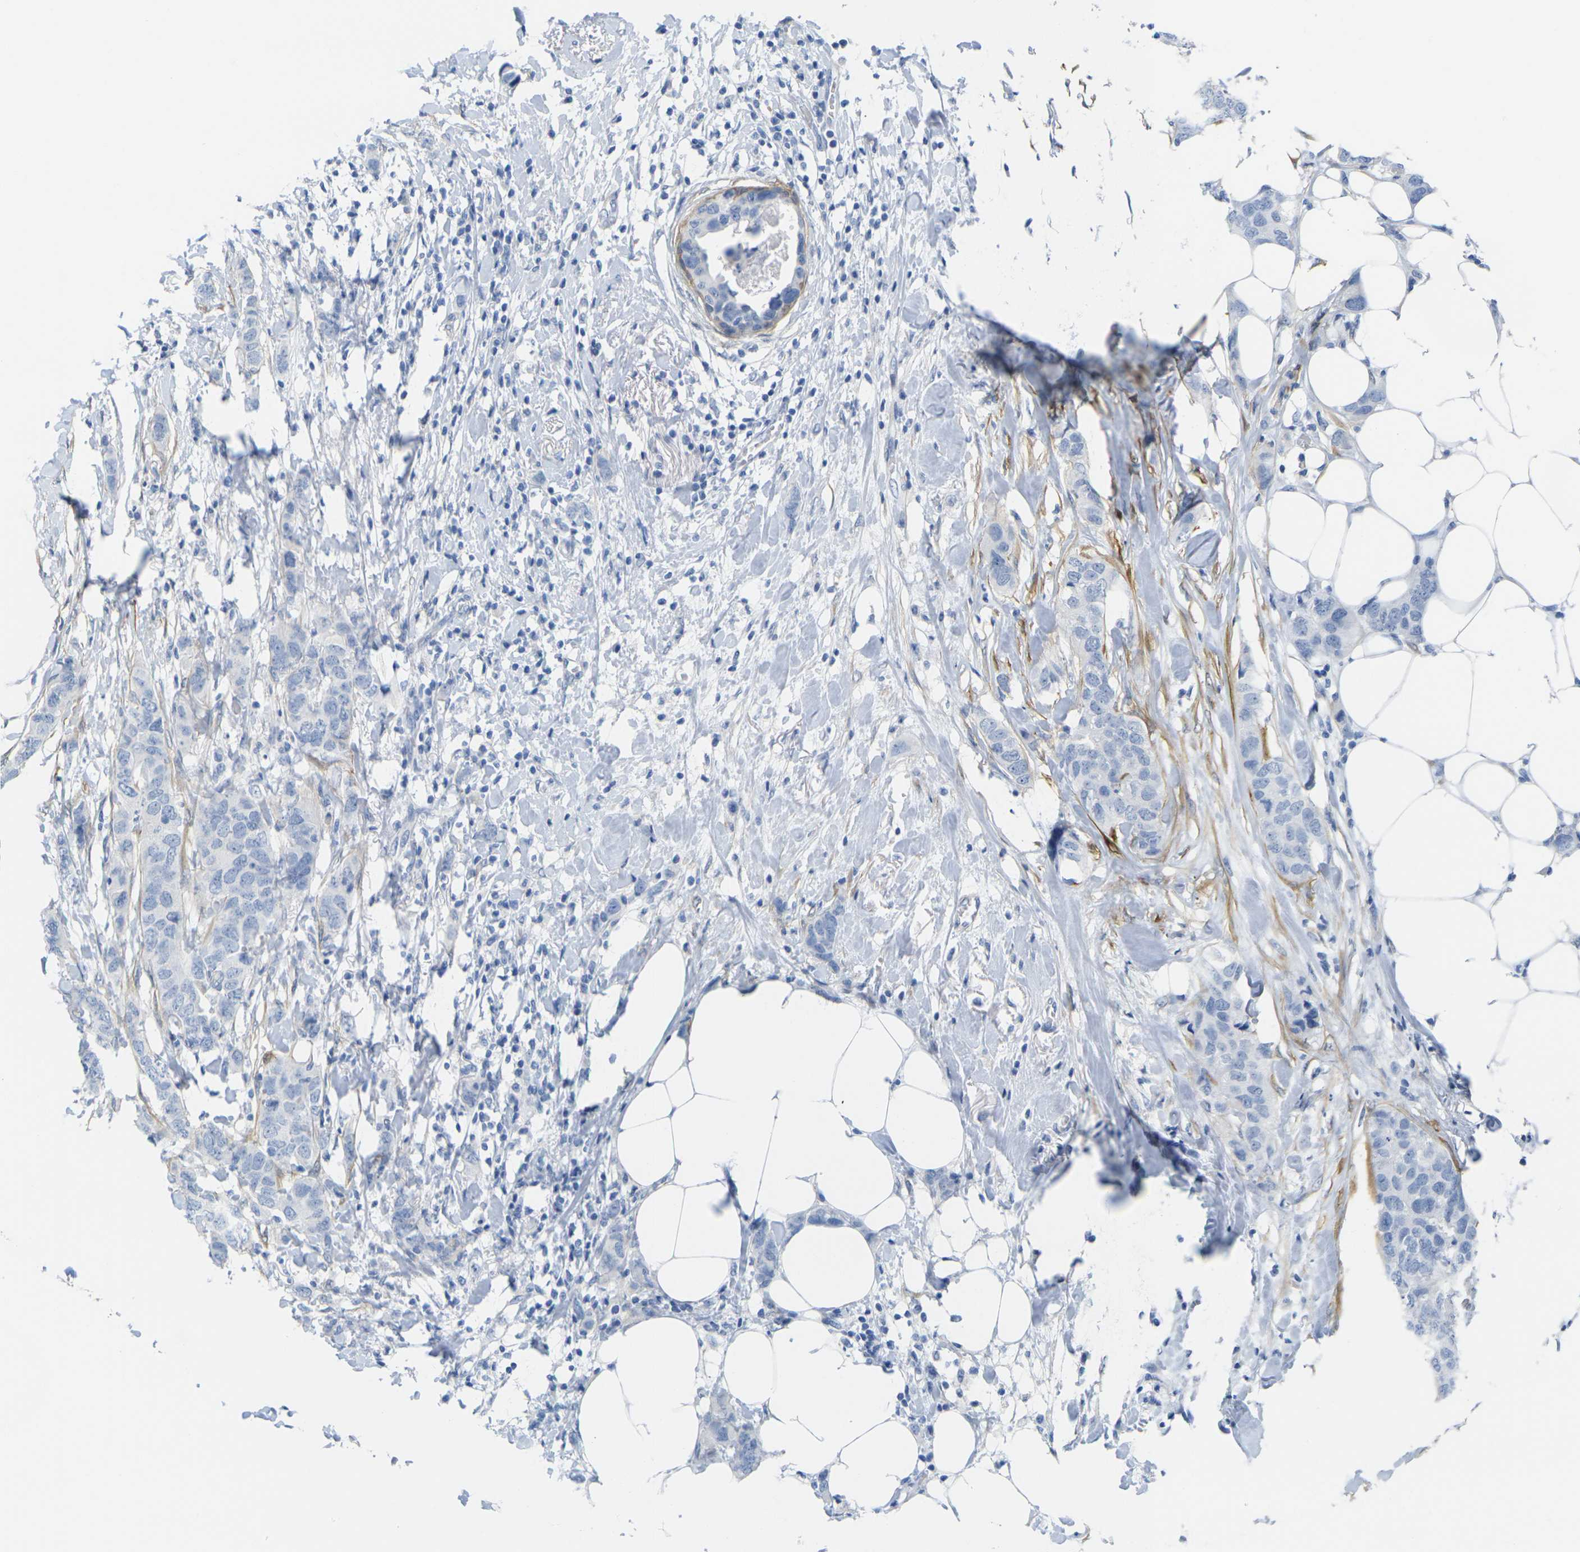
{"staining": {"intensity": "negative", "quantity": "none", "location": "none"}, "tissue": "breast cancer", "cell_type": "Tumor cells", "image_type": "cancer", "snomed": [{"axis": "morphology", "description": "Duct carcinoma"}, {"axis": "topography", "description": "Breast"}], "caption": "This is an IHC photomicrograph of breast cancer (invasive ductal carcinoma). There is no expression in tumor cells.", "gene": "CNN1", "patient": {"sex": "female", "age": 50}}